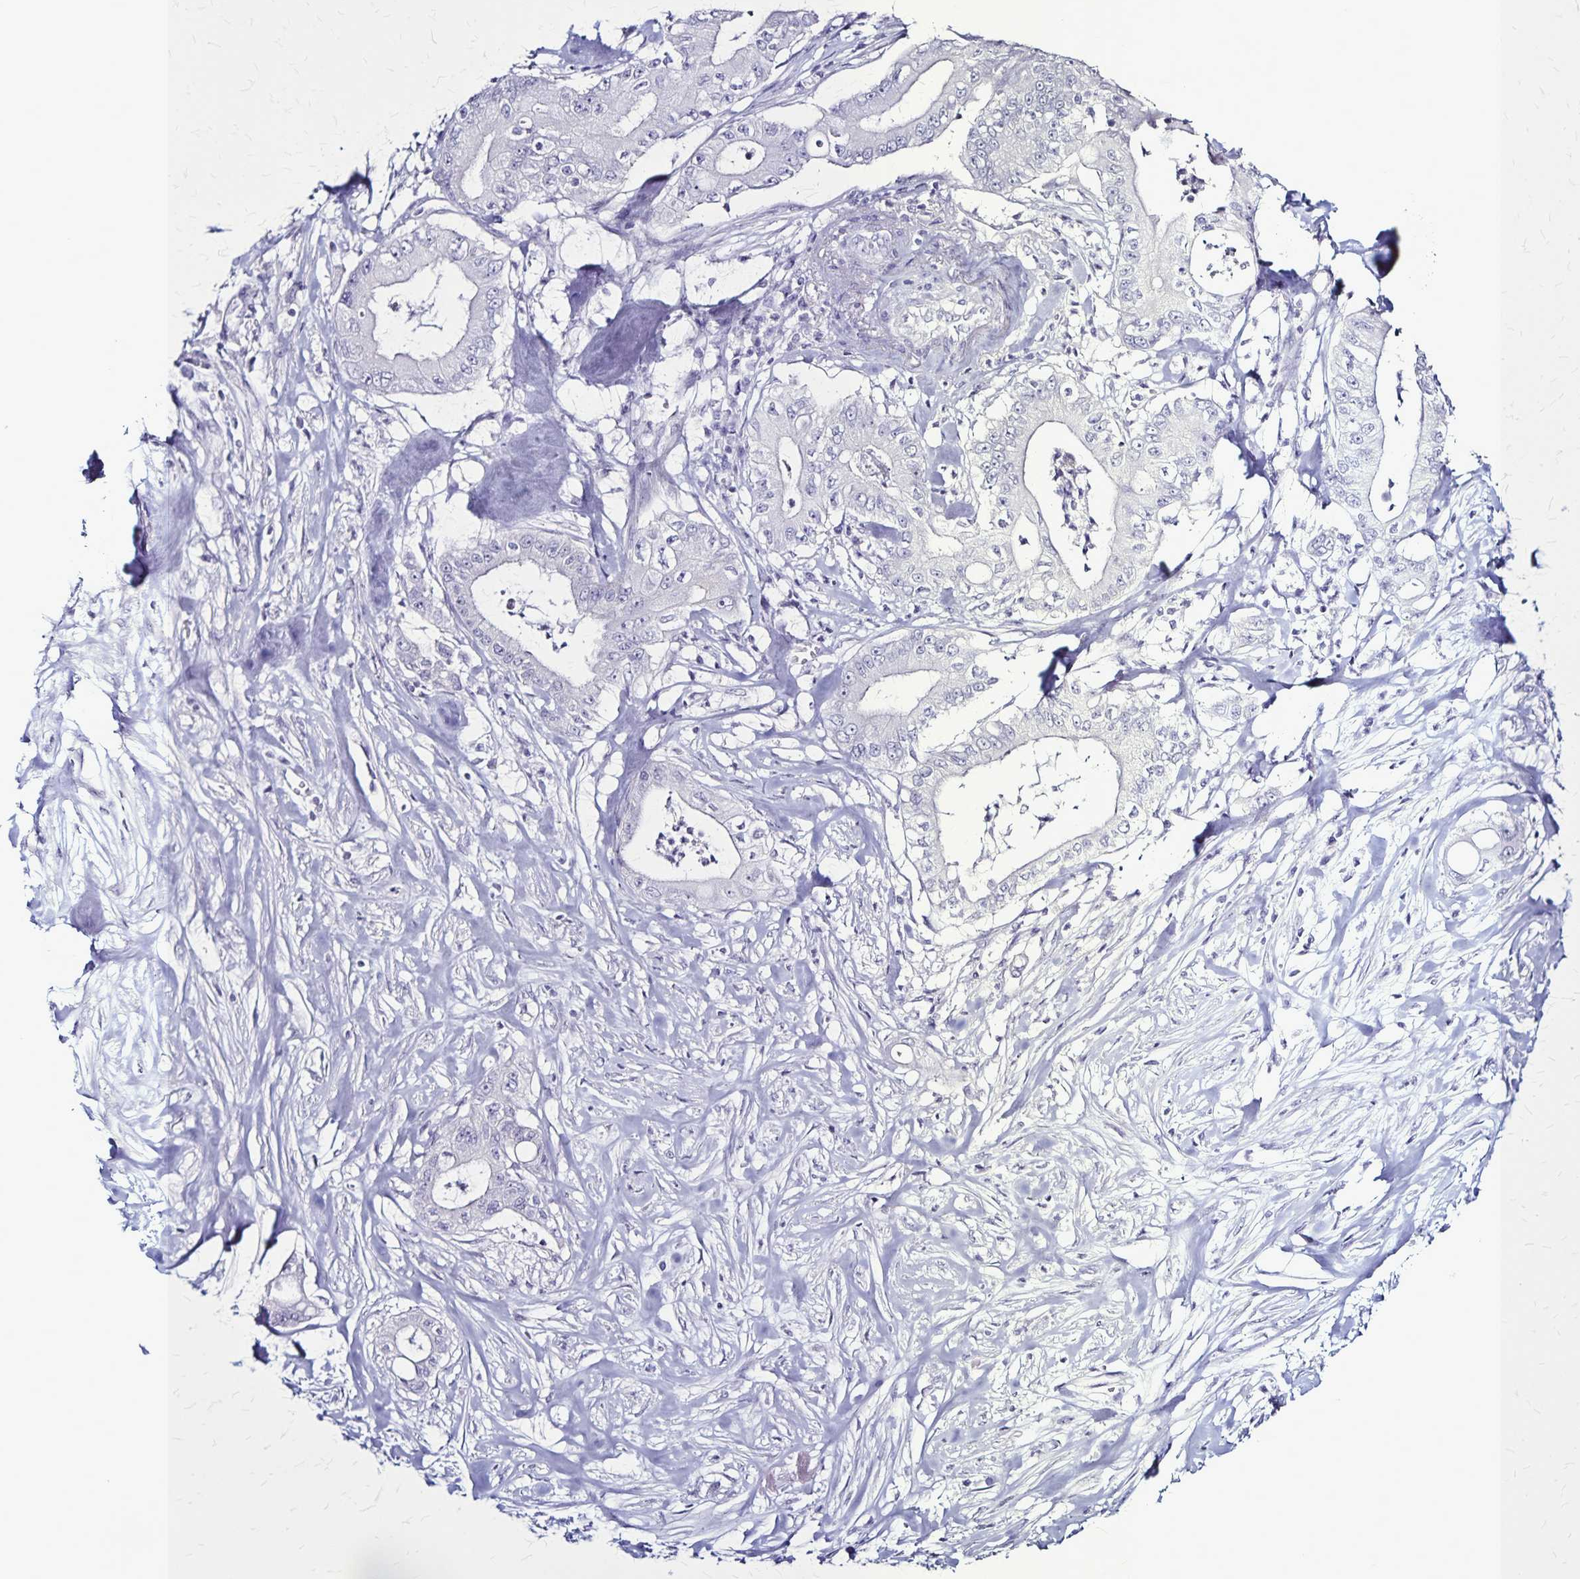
{"staining": {"intensity": "negative", "quantity": "none", "location": "none"}, "tissue": "pancreatic cancer", "cell_type": "Tumor cells", "image_type": "cancer", "snomed": [{"axis": "morphology", "description": "Adenocarcinoma, NOS"}, {"axis": "topography", "description": "Pancreas"}], "caption": "An immunohistochemistry image of pancreatic cancer is shown. There is no staining in tumor cells of pancreatic cancer. (Brightfield microscopy of DAB (3,3'-diaminobenzidine) immunohistochemistry (IHC) at high magnification).", "gene": "PLXNA4", "patient": {"sex": "male", "age": 71}}